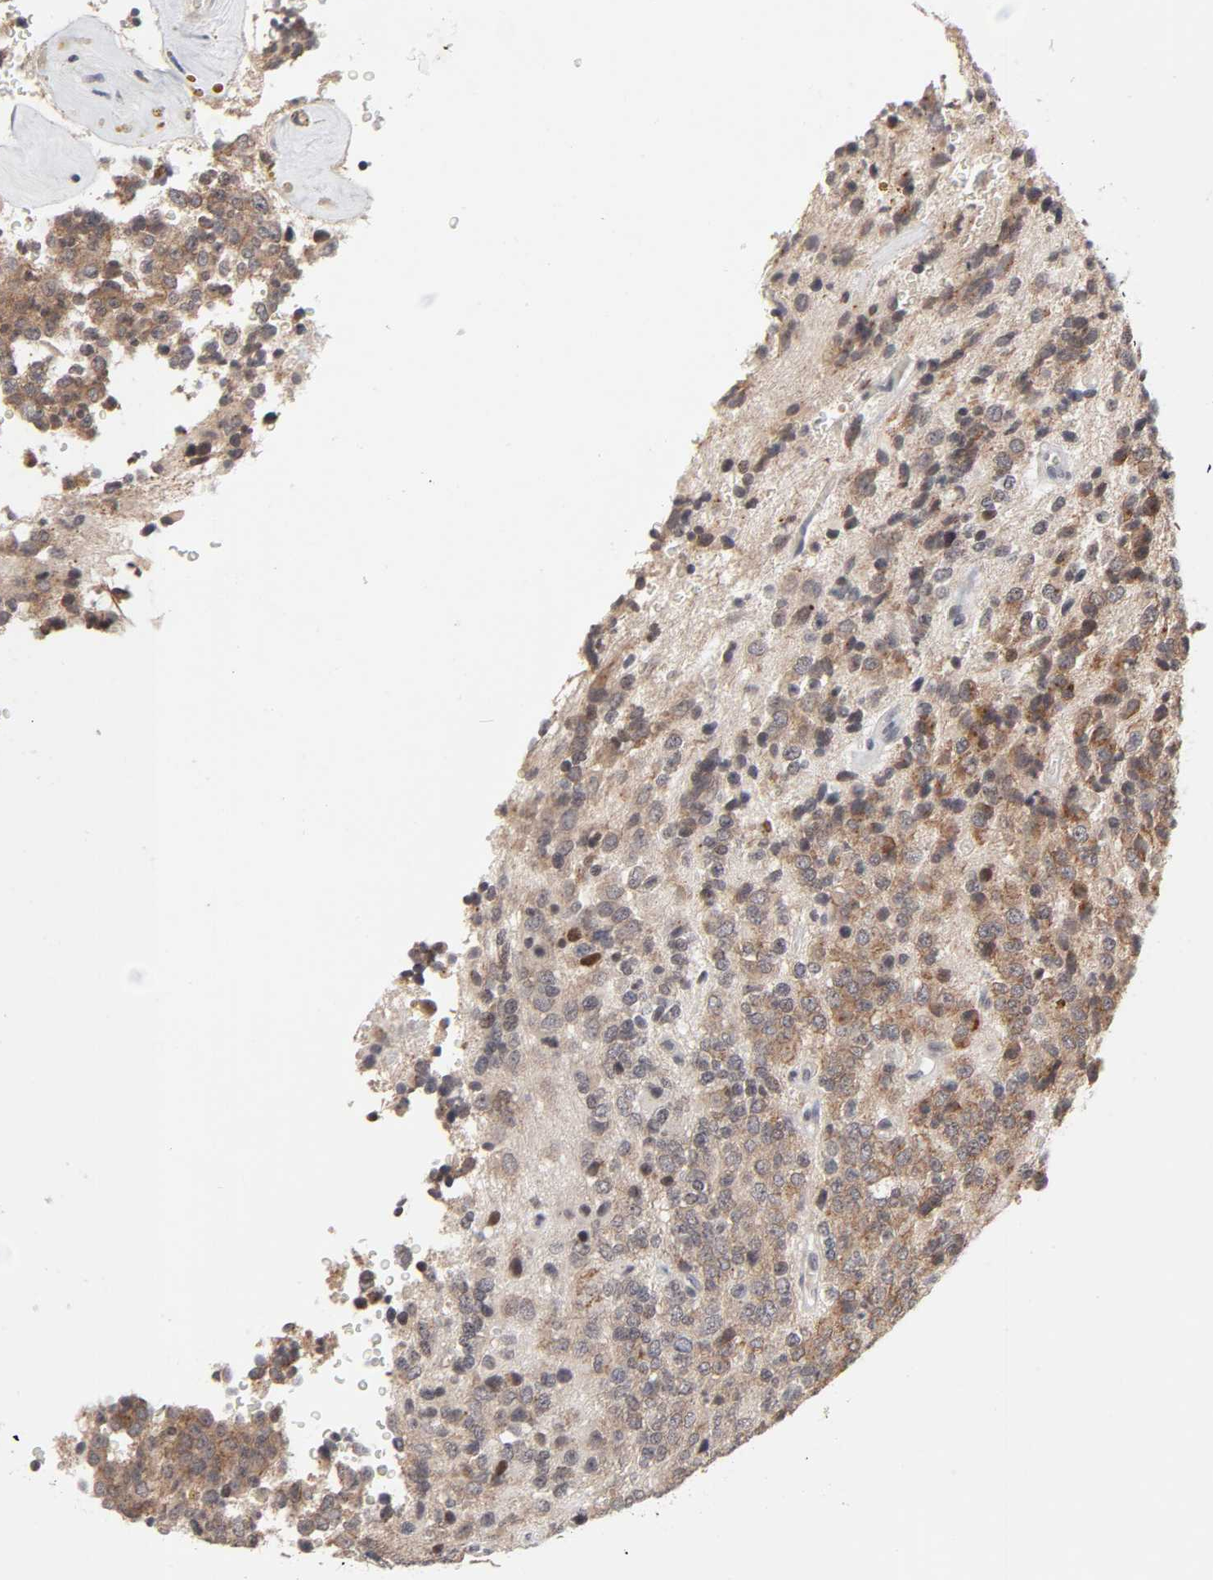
{"staining": {"intensity": "moderate", "quantity": ">75%", "location": "cytoplasmic/membranous"}, "tissue": "glioma", "cell_type": "Tumor cells", "image_type": "cancer", "snomed": [{"axis": "morphology", "description": "Glioma, malignant, High grade"}, {"axis": "topography", "description": "pancreas cauda"}], "caption": "Malignant high-grade glioma stained for a protein demonstrates moderate cytoplasmic/membranous positivity in tumor cells. (IHC, brightfield microscopy, high magnification).", "gene": "AUH", "patient": {"sex": "male", "age": 60}}